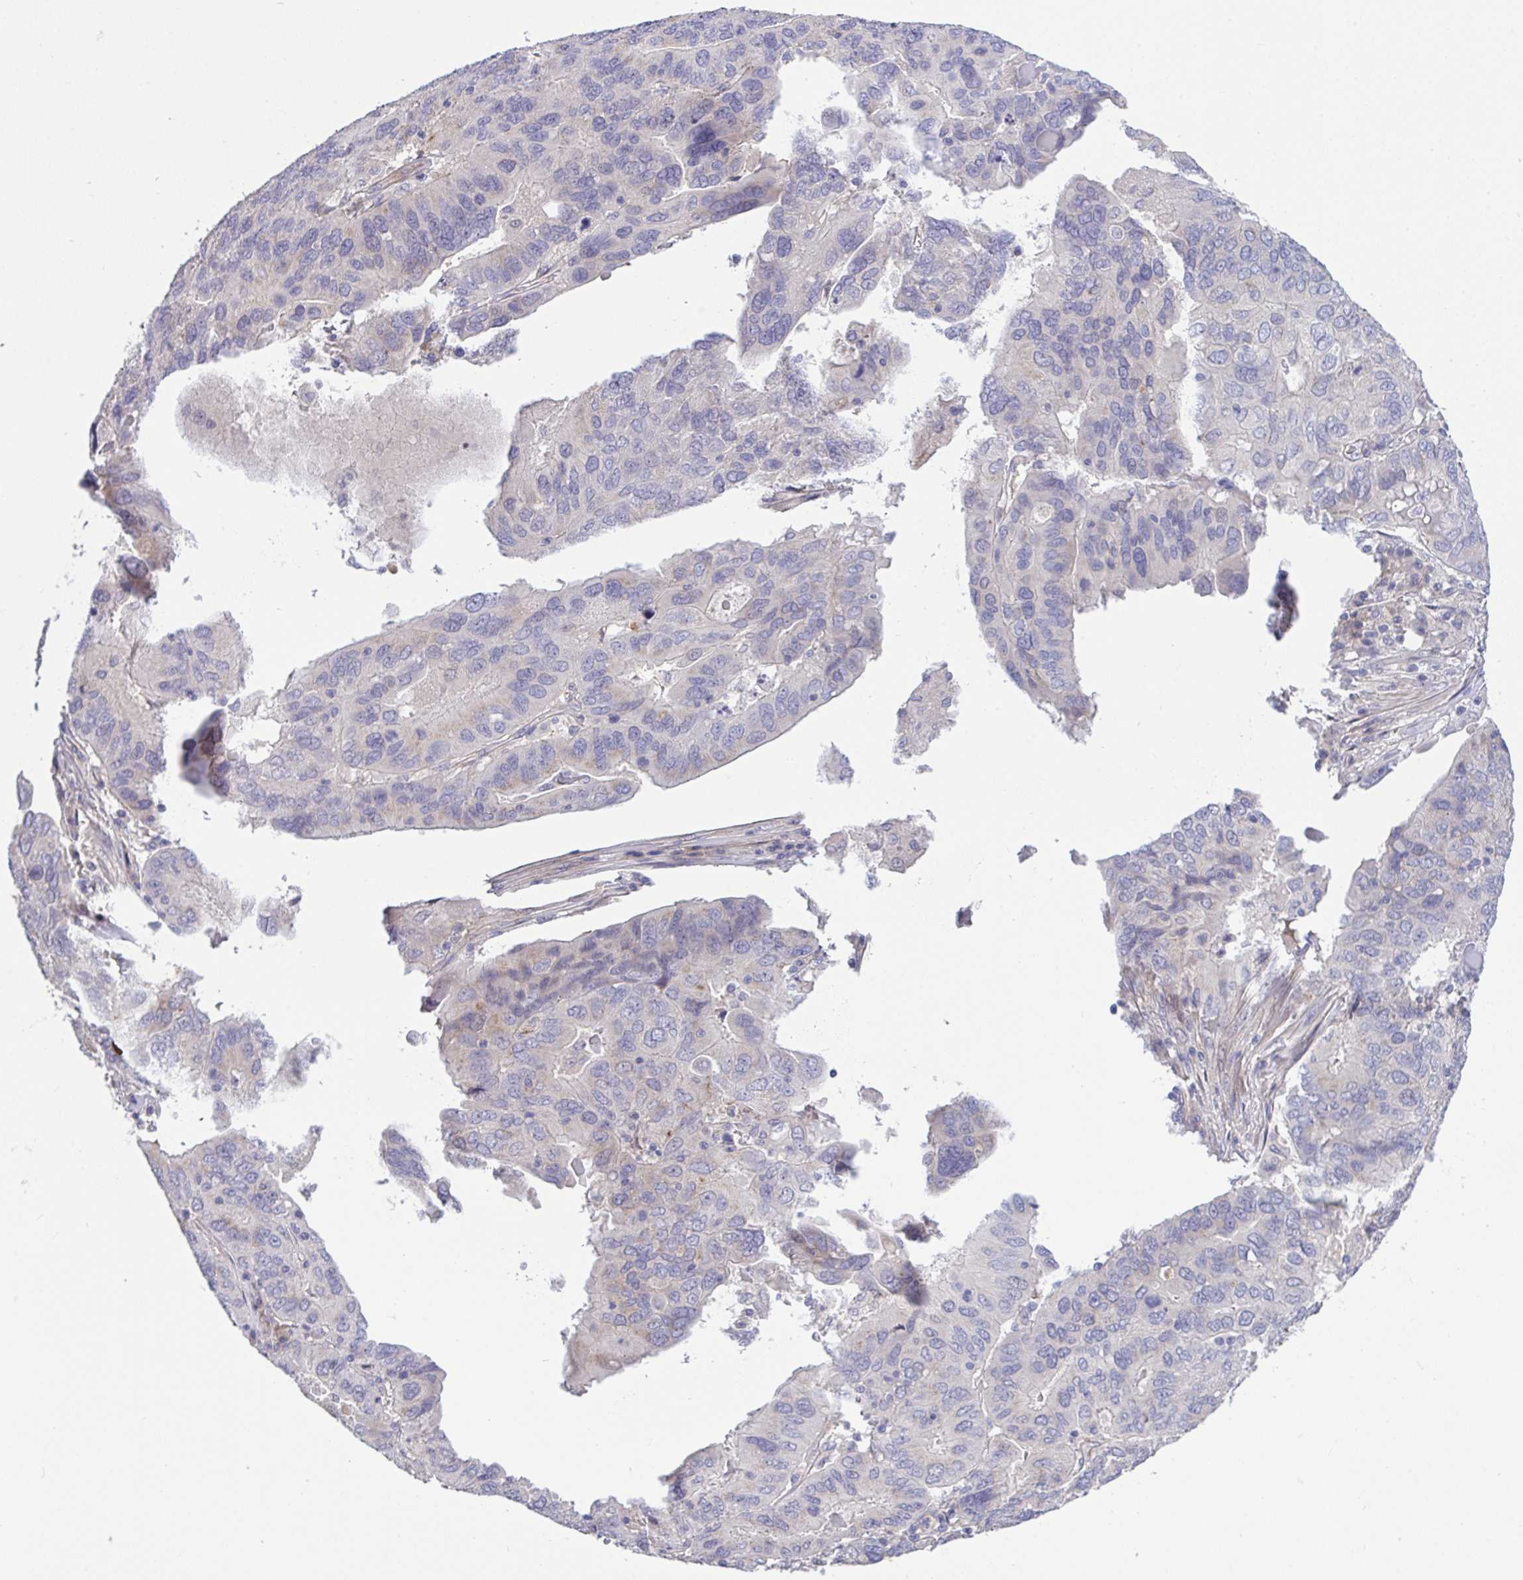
{"staining": {"intensity": "negative", "quantity": "none", "location": "none"}, "tissue": "ovarian cancer", "cell_type": "Tumor cells", "image_type": "cancer", "snomed": [{"axis": "morphology", "description": "Cystadenocarcinoma, serous, NOS"}, {"axis": "topography", "description": "Ovary"}], "caption": "The photomicrograph shows no significant positivity in tumor cells of ovarian cancer.", "gene": "RHOXF1", "patient": {"sex": "female", "age": 79}}